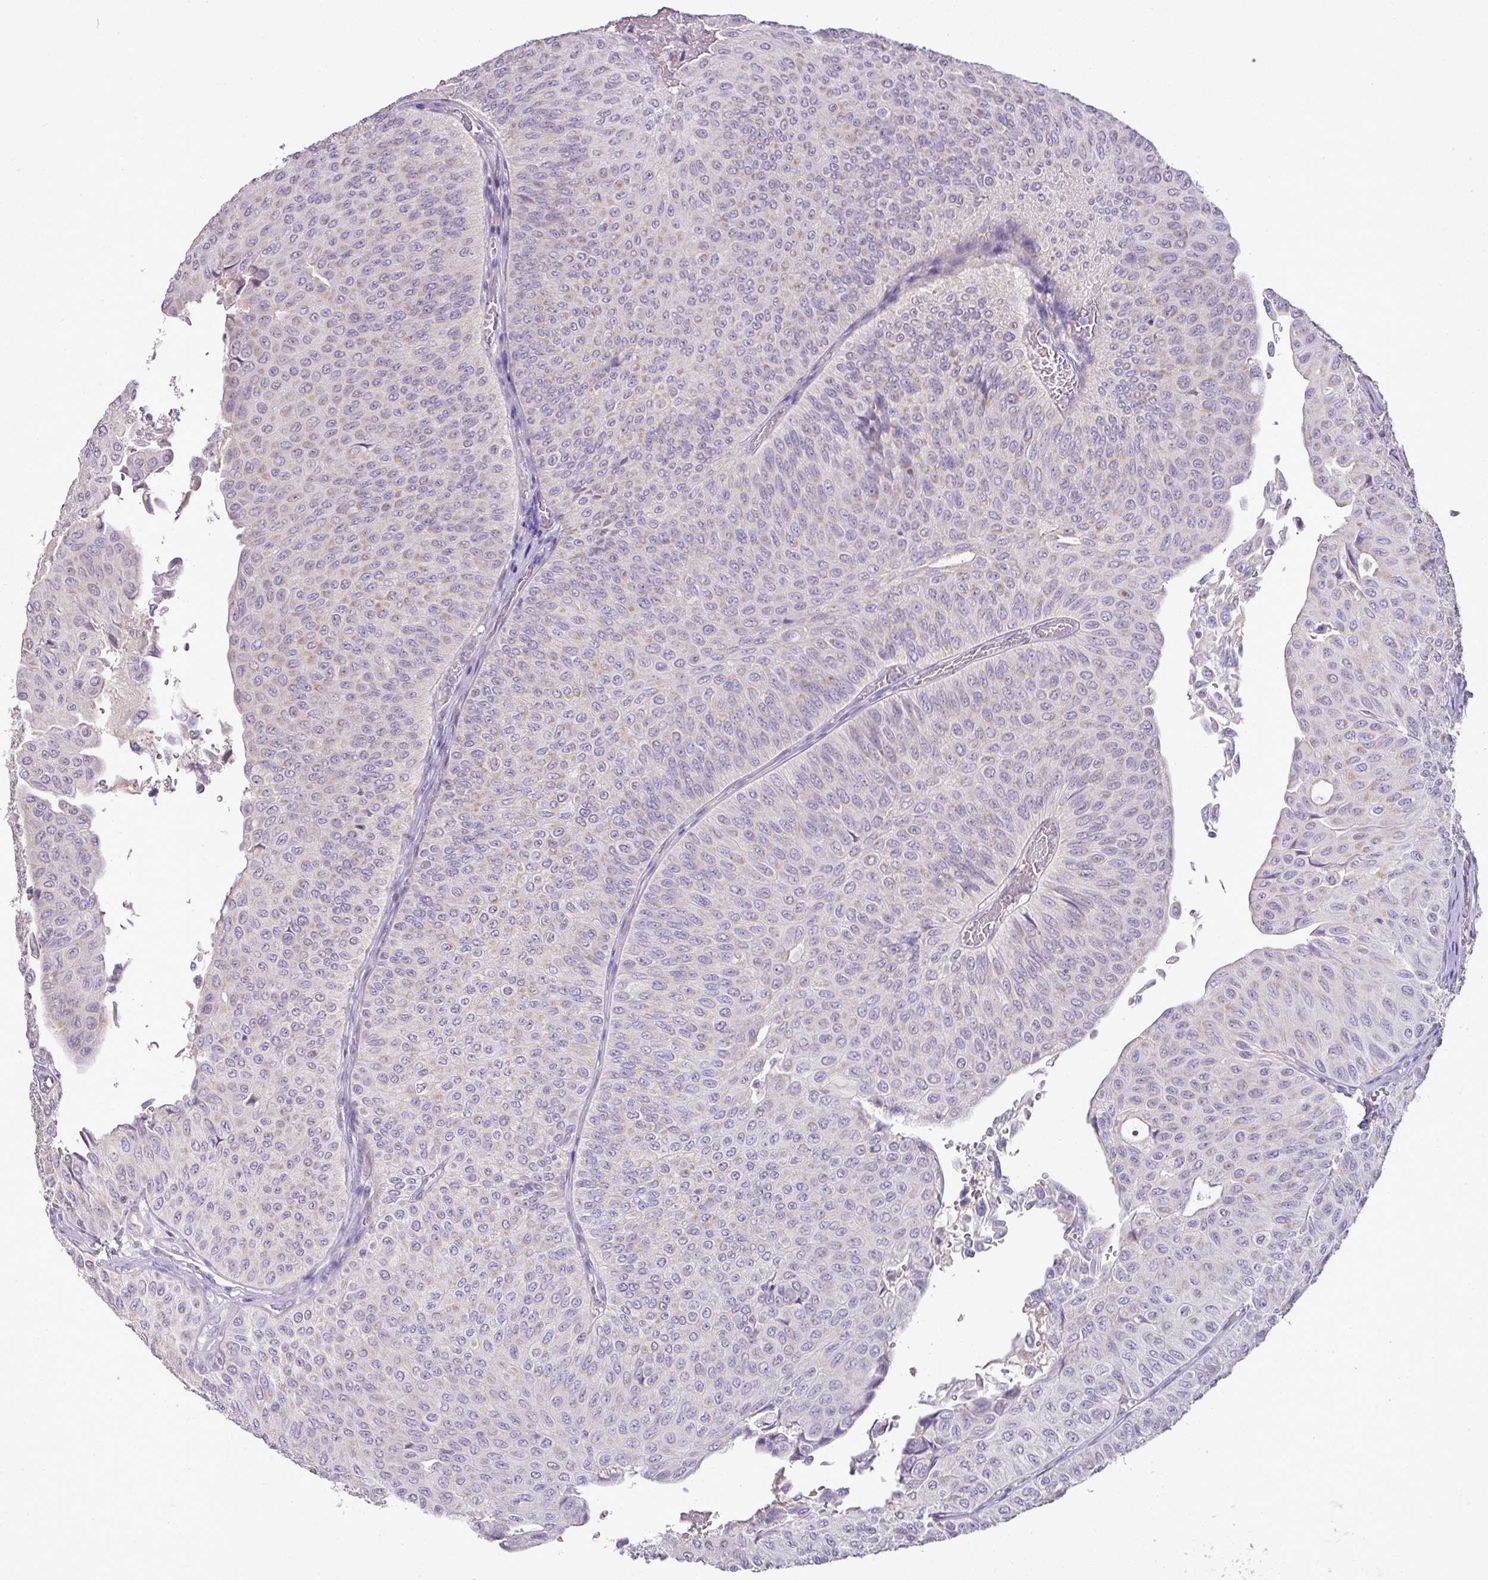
{"staining": {"intensity": "weak", "quantity": "<25%", "location": "cytoplasmic/membranous"}, "tissue": "urothelial cancer", "cell_type": "Tumor cells", "image_type": "cancer", "snomed": [{"axis": "morphology", "description": "Urothelial carcinoma, NOS"}, {"axis": "topography", "description": "Urinary bladder"}], "caption": "Immunohistochemical staining of urothelial cancer displays no significant staining in tumor cells. Nuclei are stained in blue.", "gene": "BRINP2", "patient": {"sex": "male", "age": 59}}